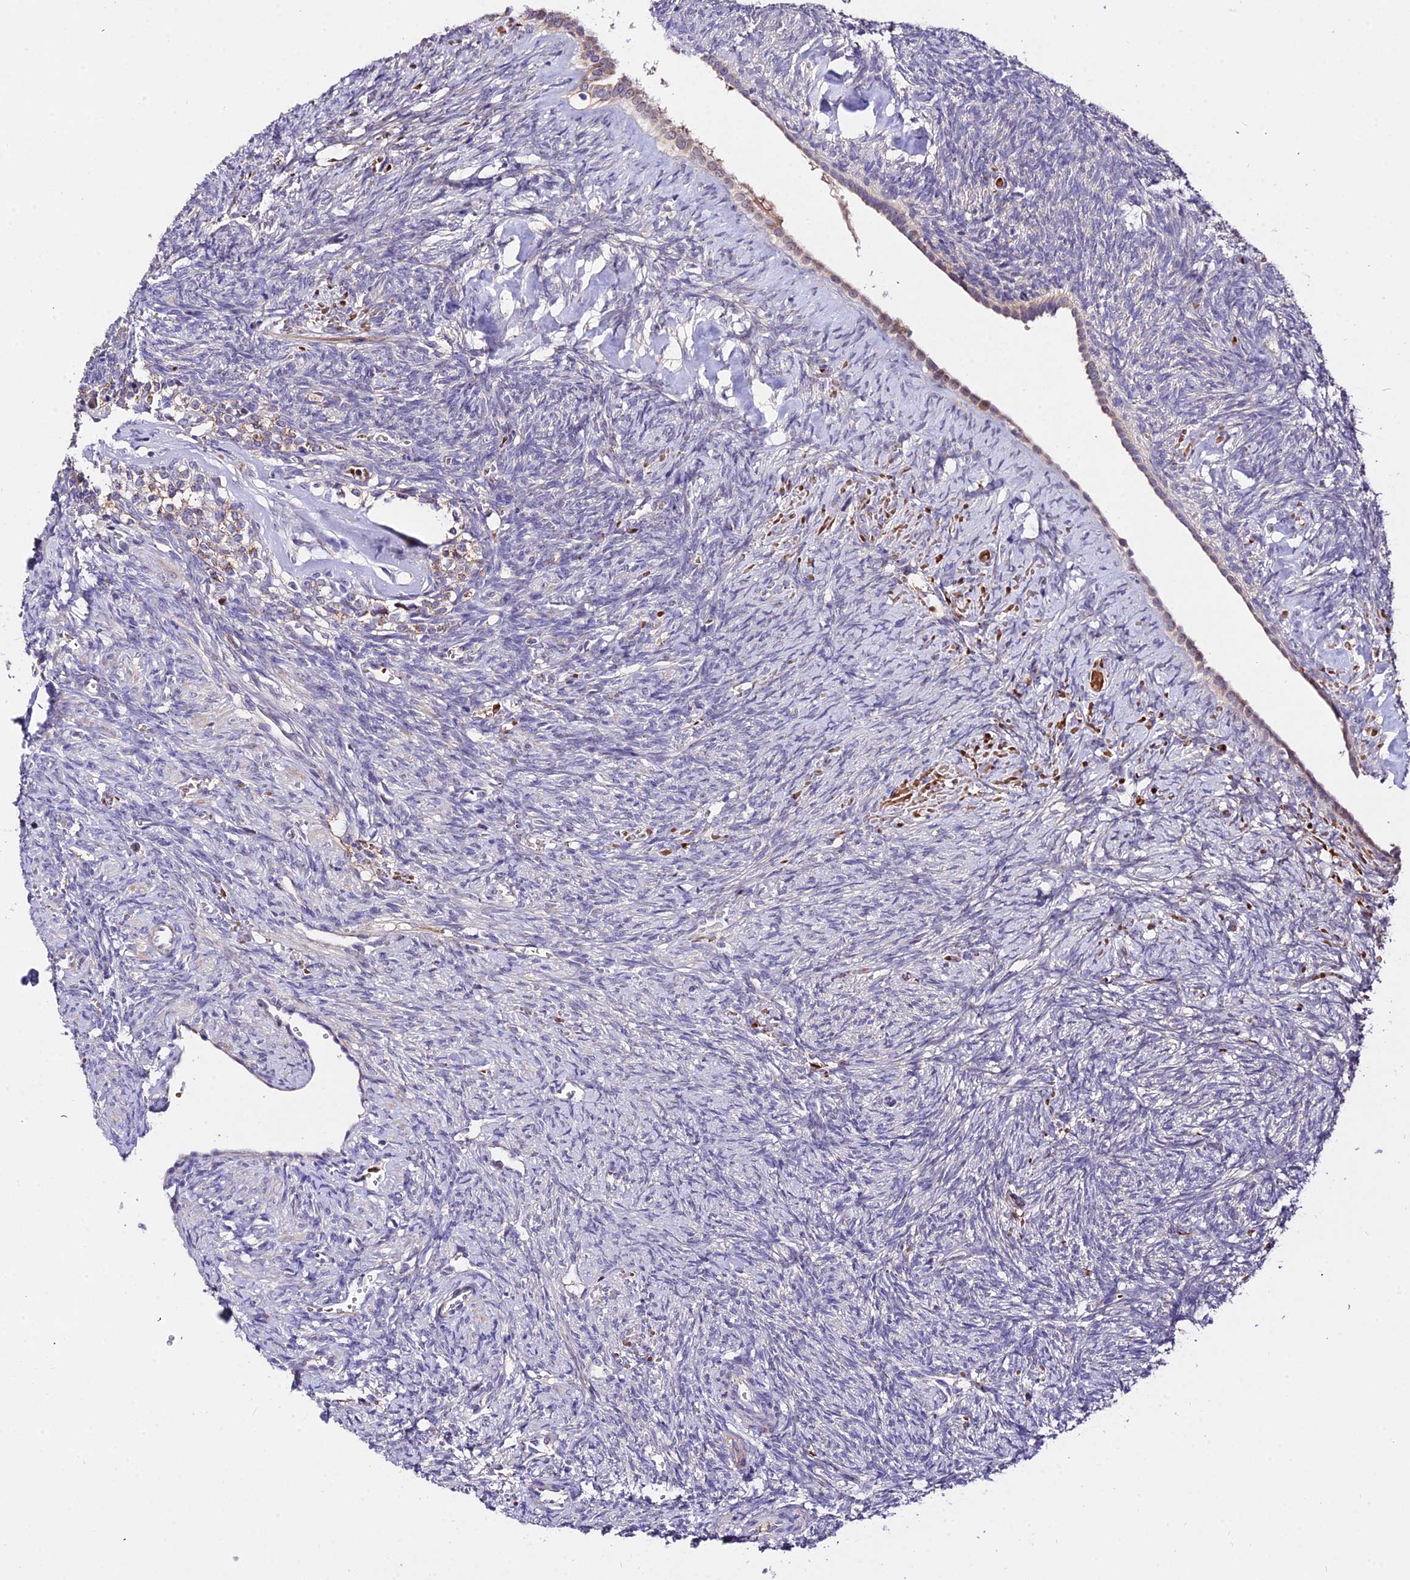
{"staining": {"intensity": "negative", "quantity": "none", "location": "none"}, "tissue": "ovary", "cell_type": "Ovarian stroma cells", "image_type": "normal", "snomed": [{"axis": "morphology", "description": "Normal tissue, NOS"}, {"axis": "topography", "description": "Ovary"}], "caption": "DAB (3,3'-diaminobenzidine) immunohistochemical staining of benign human ovary reveals no significant expression in ovarian stroma cells. (DAB immunohistochemistry, high magnification).", "gene": "WDR5B", "patient": {"sex": "female", "age": 41}}